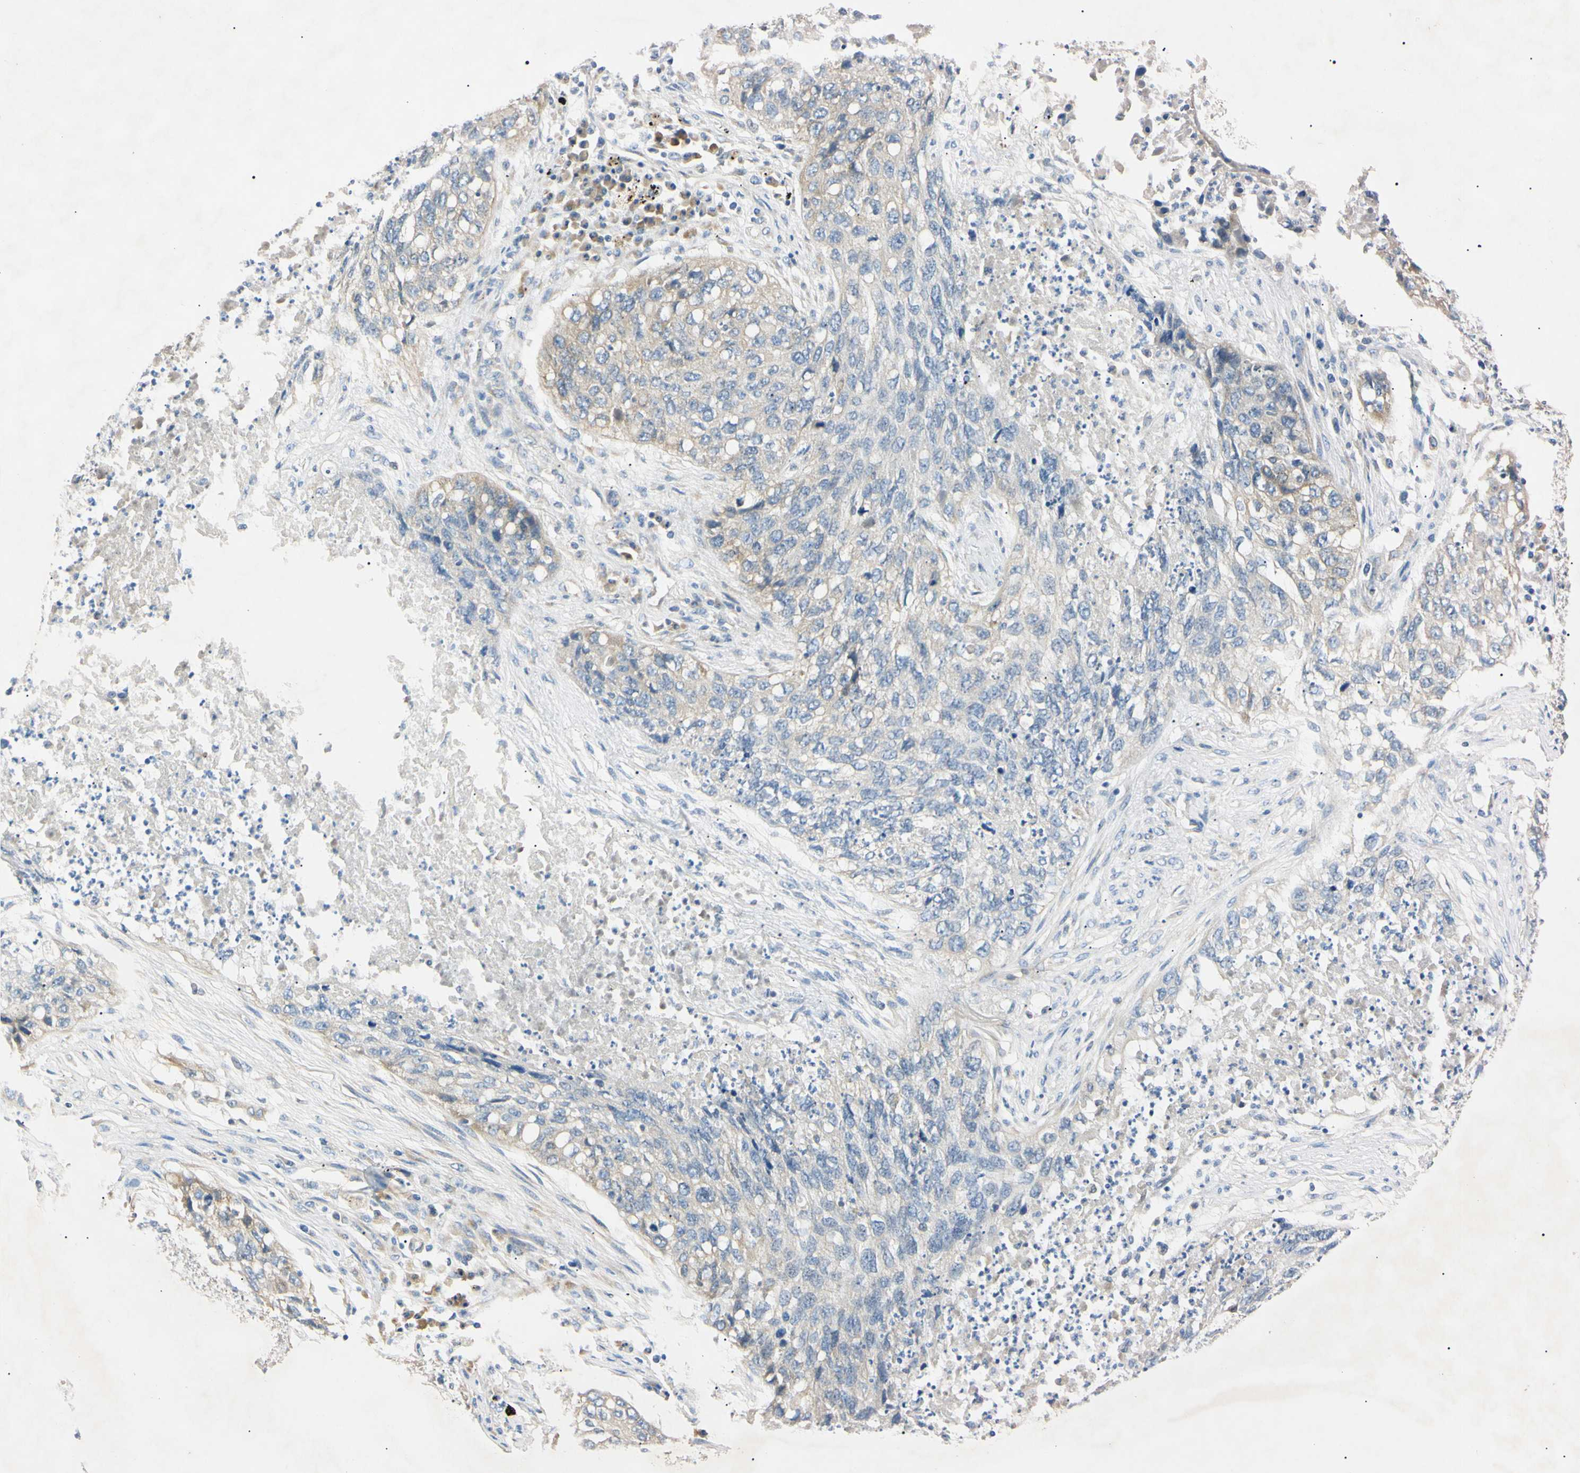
{"staining": {"intensity": "weak", "quantity": "25%-75%", "location": "cytoplasmic/membranous"}, "tissue": "lung cancer", "cell_type": "Tumor cells", "image_type": "cancer", "snomed": [{"axis": "morphology", "description": "Squamous cell carcinoma, NOS"}, {"axis": "topography", "description": "Lung"}], "caption": "This micrograph exhibits immunohistochemistry staining of lung squamous cell carcinoma, with low weak cytoplasmic/membranous staining in about 25%-75% of tumor cells.", "gene": "DNAJB12", "patient": {"sex": "female", "age": 63}}